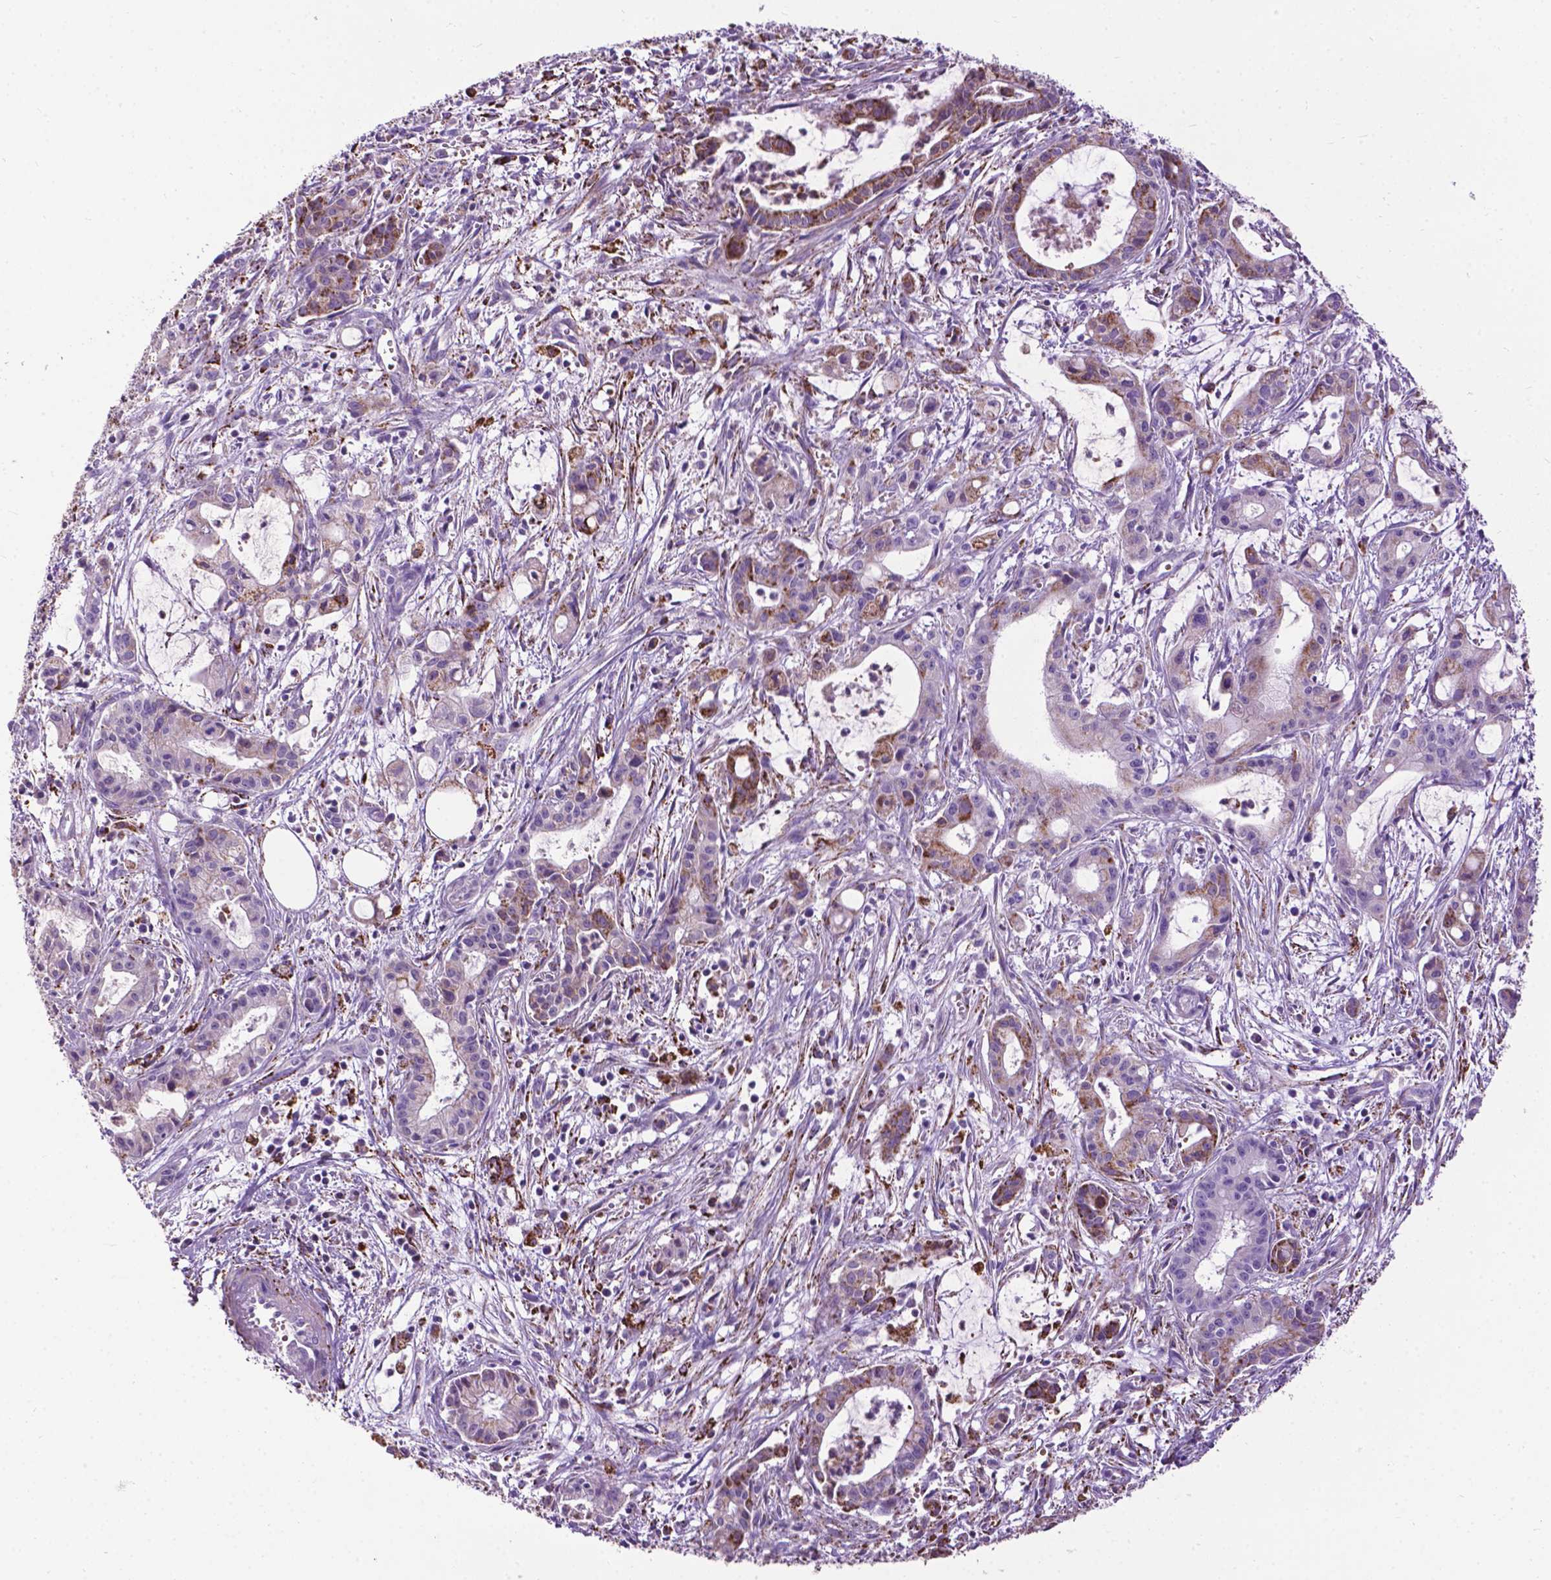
{"staining": {"intensity": "negative", "quantity": "none", "location": "none"}, "tissue": "pancreatic cancer", "cell_type": "Tumor cells", "image_type": "cancer", "snomed": [{"axis": "morphology", "description": "Adenocarcinoma, NOS"}, {"axis": "topography", "description": "Pancreas"}], "caption": "This is an IHC histopathology image of adenocarcinoma (pancreatic). There is no positivity in tumor cells.", "gene": "TMEM132E", "patient": {"sex": "male", "age": 48}}